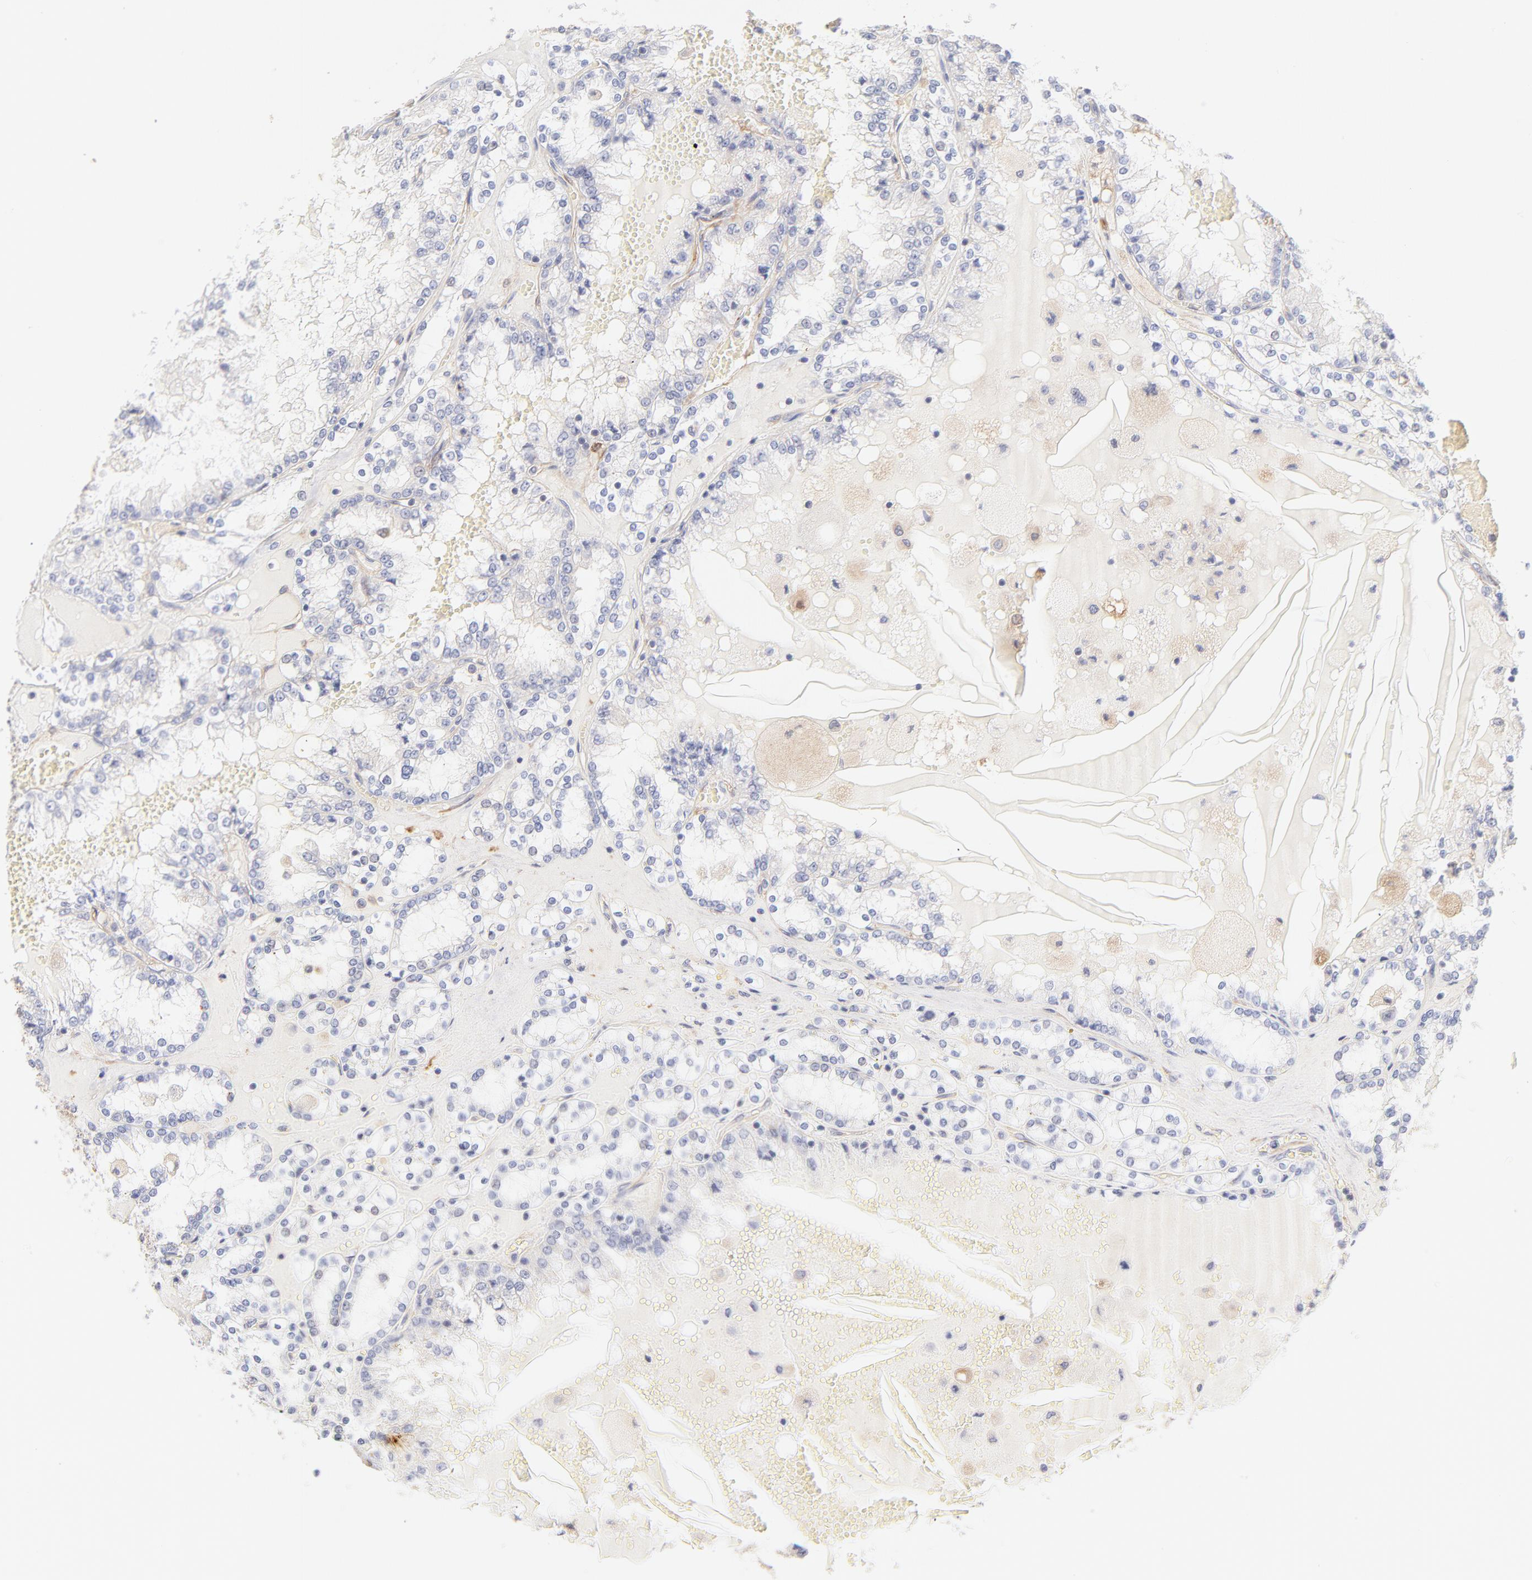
{"staining": {"intensity": "negative", "quantity": "none", "location": "none"}, "tissue": "renal cancer", "cell_type": "Tumor cells", "image_type": "cancer", "snomed": [{"axis": "morphology", "description": "Adenocarcinoma, NOS"}, {"axis": "topography", "description": "Kidney"}], "caption": "This image is of renal adenocarcinoma stained with IHC to label a protein in brown with the nuclei are counter-stained blue. There is no positivity in tumor cells.", "gene": "LDLRAP1", "patient": {"sex": "female", "age": 56}}